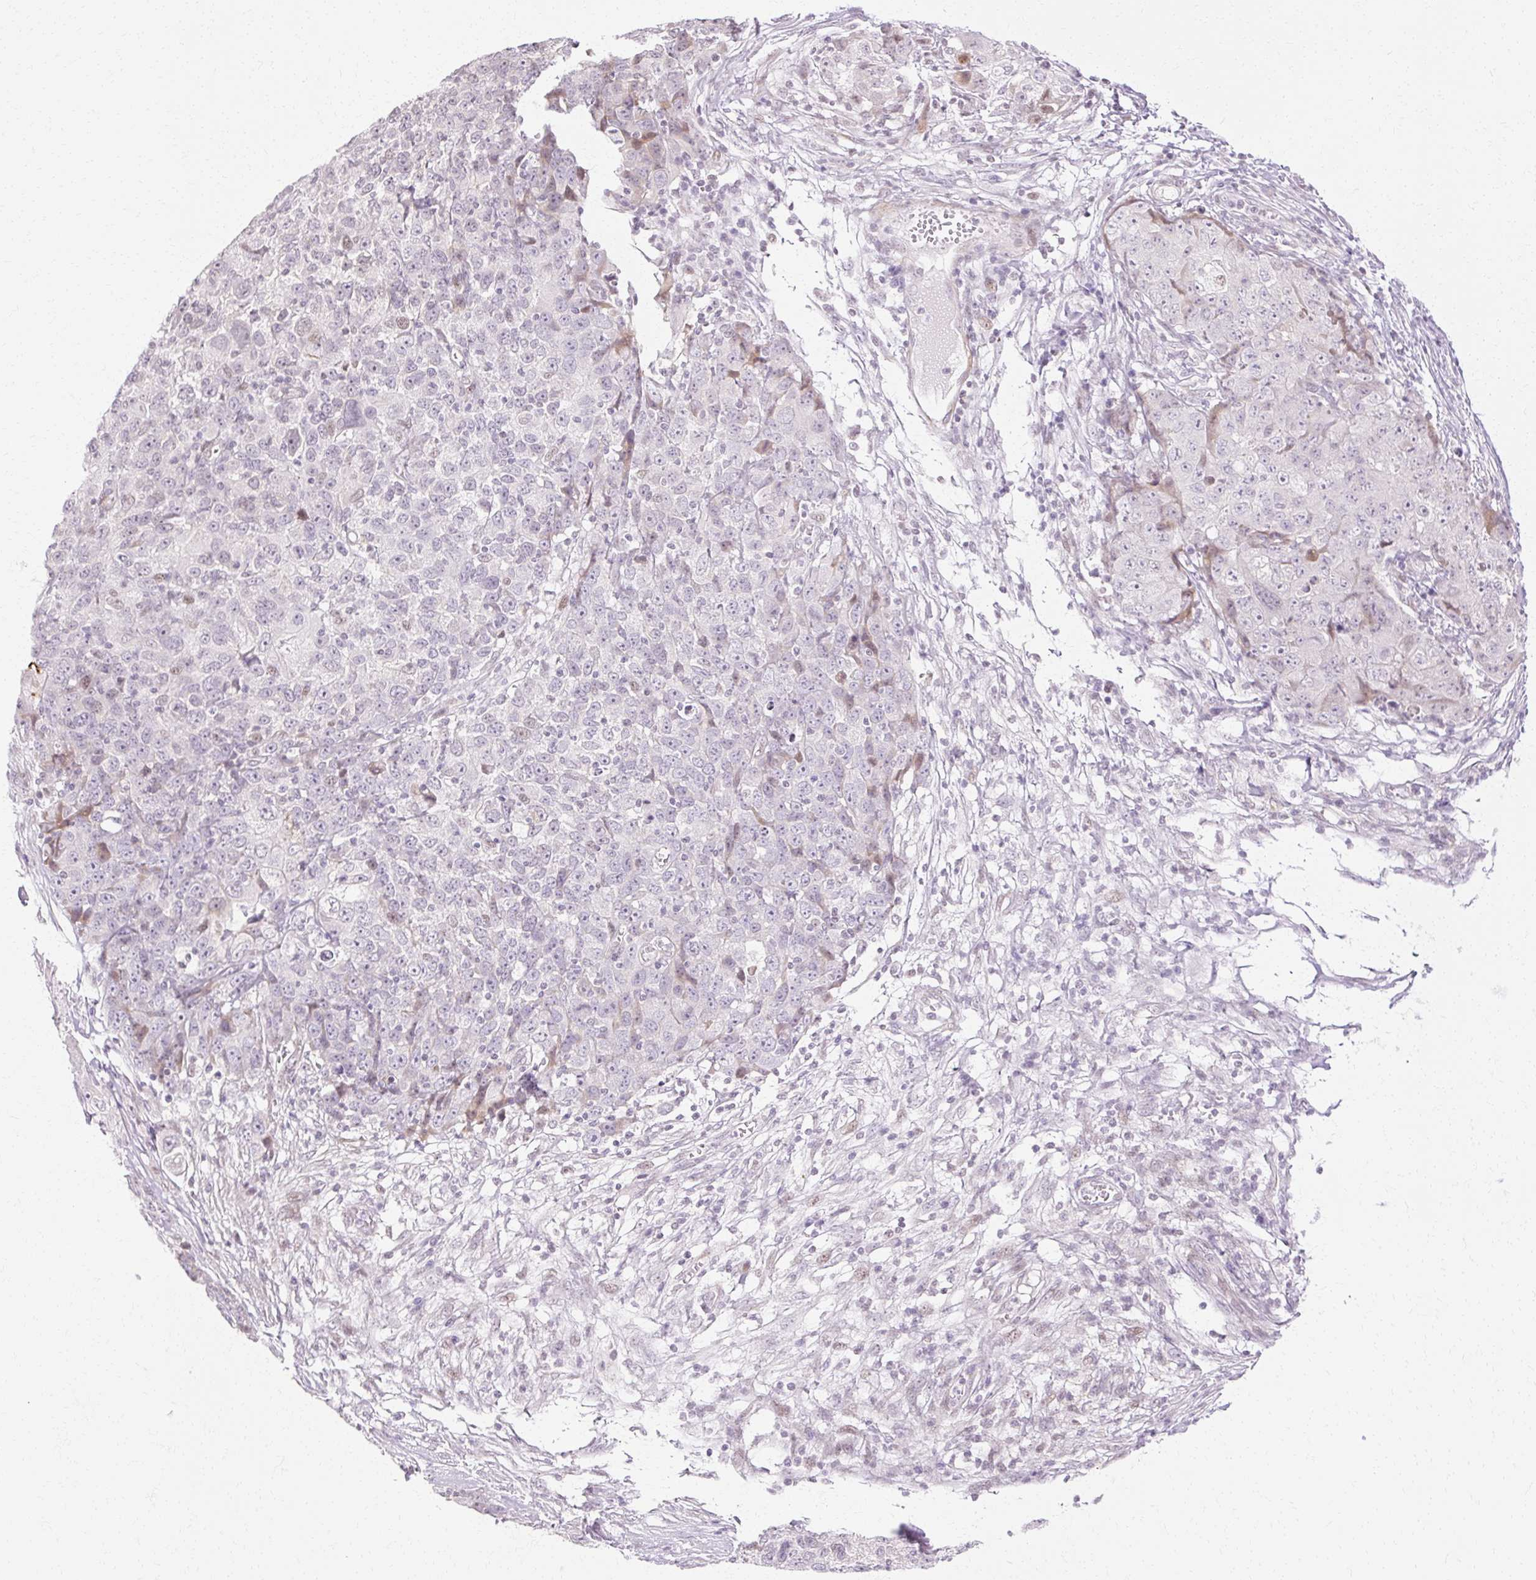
{"staining": {"intensity": "weak", "quantity": "<25%", "location": "nuclear"}, "tissue": "ovarian cancer", "cell_type": "Tumor cells", "image_type": "cancer", "snomed": [{"axis": "morphology", "description": "Carcinoma, endometroid"}, {"axis": "topography", "description": "Ovary"}], "caption": "A photomicrograph of human ovarian endometroid carcinoma is negative for staining in tumor cells. (Brightfield microscopy of DAB (3,3'-diaminobenzidine) IHC at high magnification).", "gene": "C3orf49", "patient": {"sex": "female", "age": 42}}